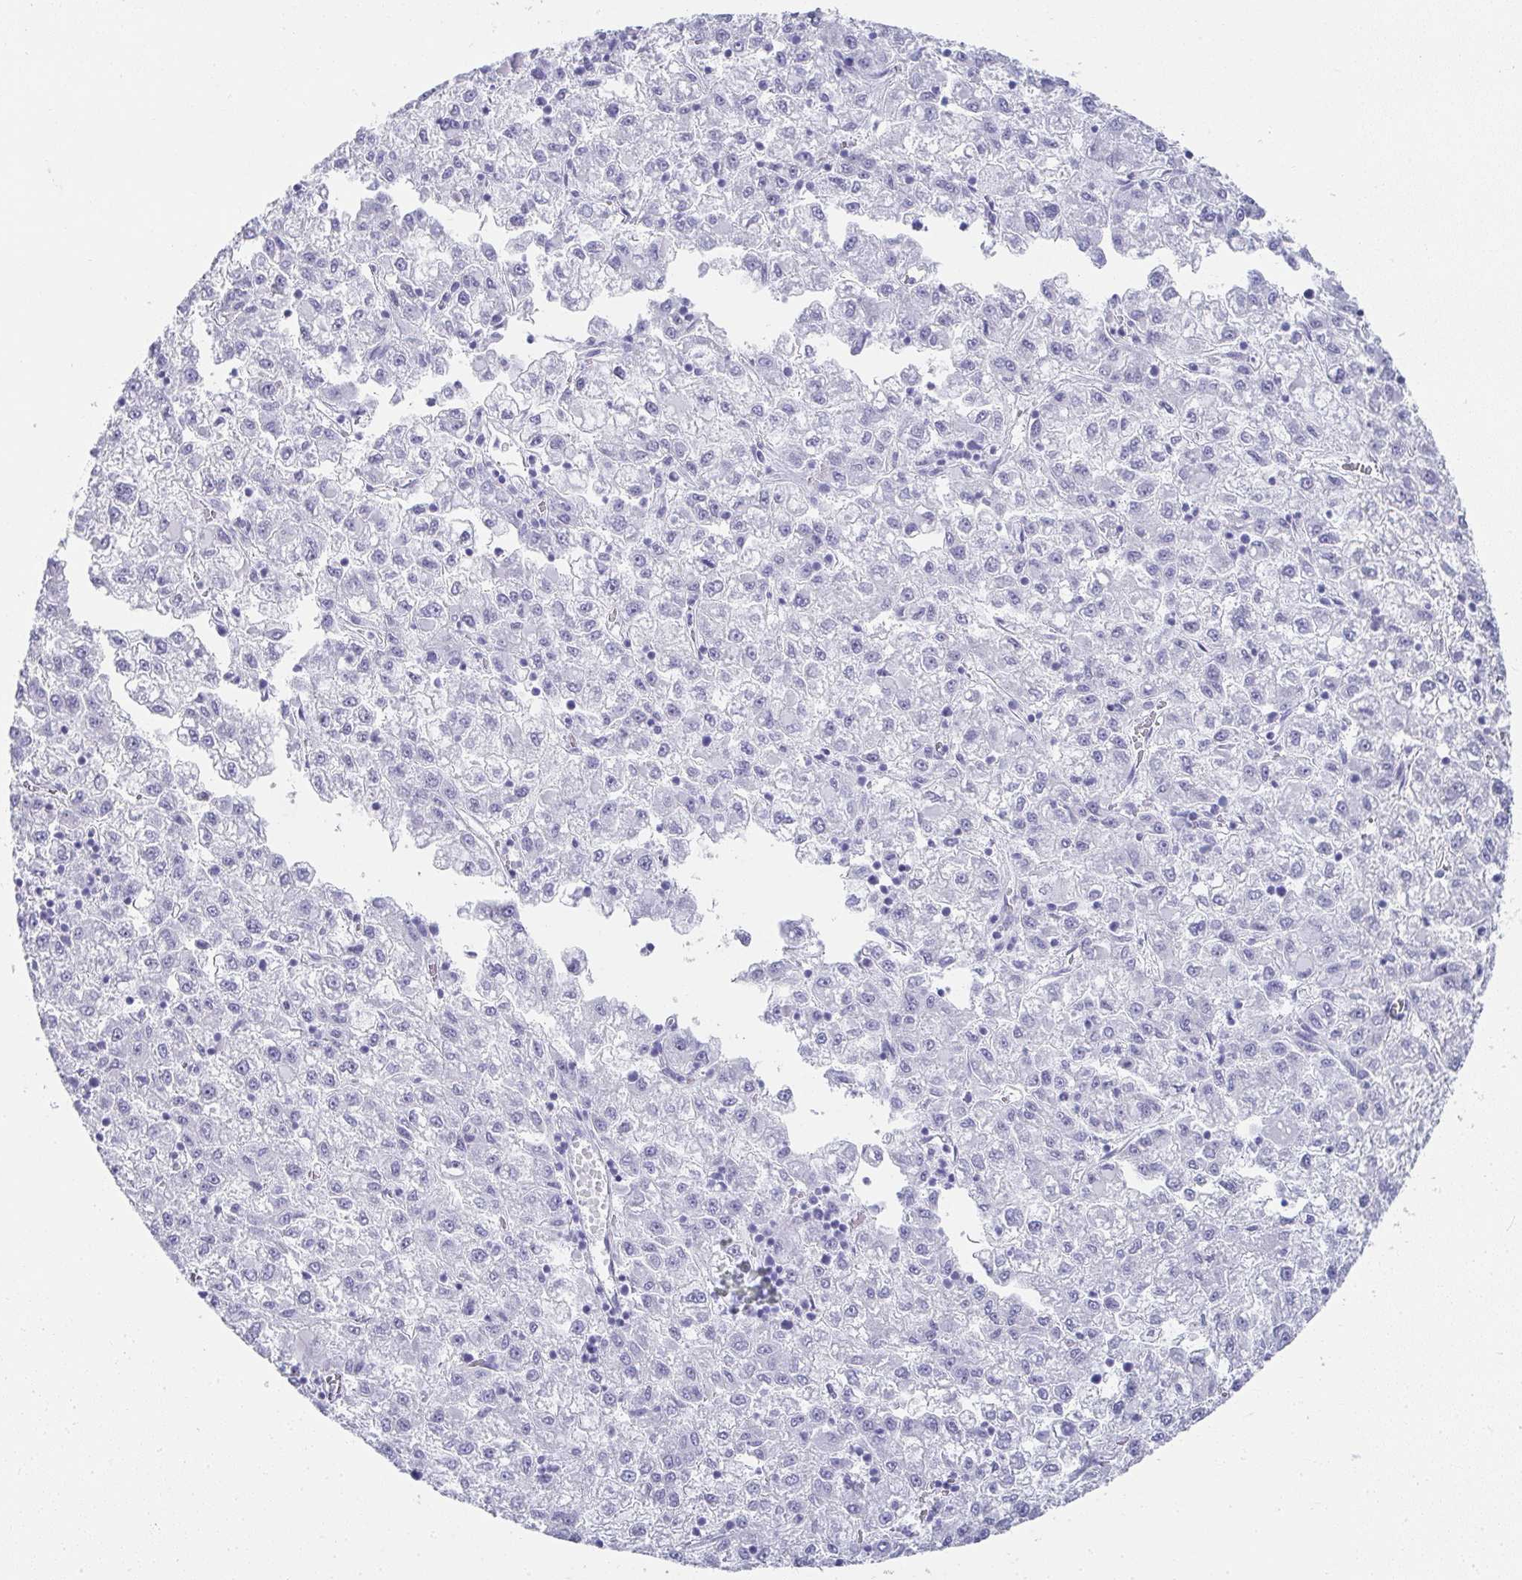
{"staining": {"intensity": "negative", "quantity": "none", "location": "none"}, "tissue": "liver cancer", "cell_type": "Tumor cells", "image_type": "cancer", "snomed": [{"axis": "morphology", "description": "Carcinoma, Hepatocellular, NOS"}, {"axis": "topography", "description": "Liver"}], "caption": "Liver hepatocellular carcinoma was stained to show a protein in brown. There is no significant staining in tumor cells.", "gene": "SYCP1", "patient": {"sex": "male", "age": 40}}